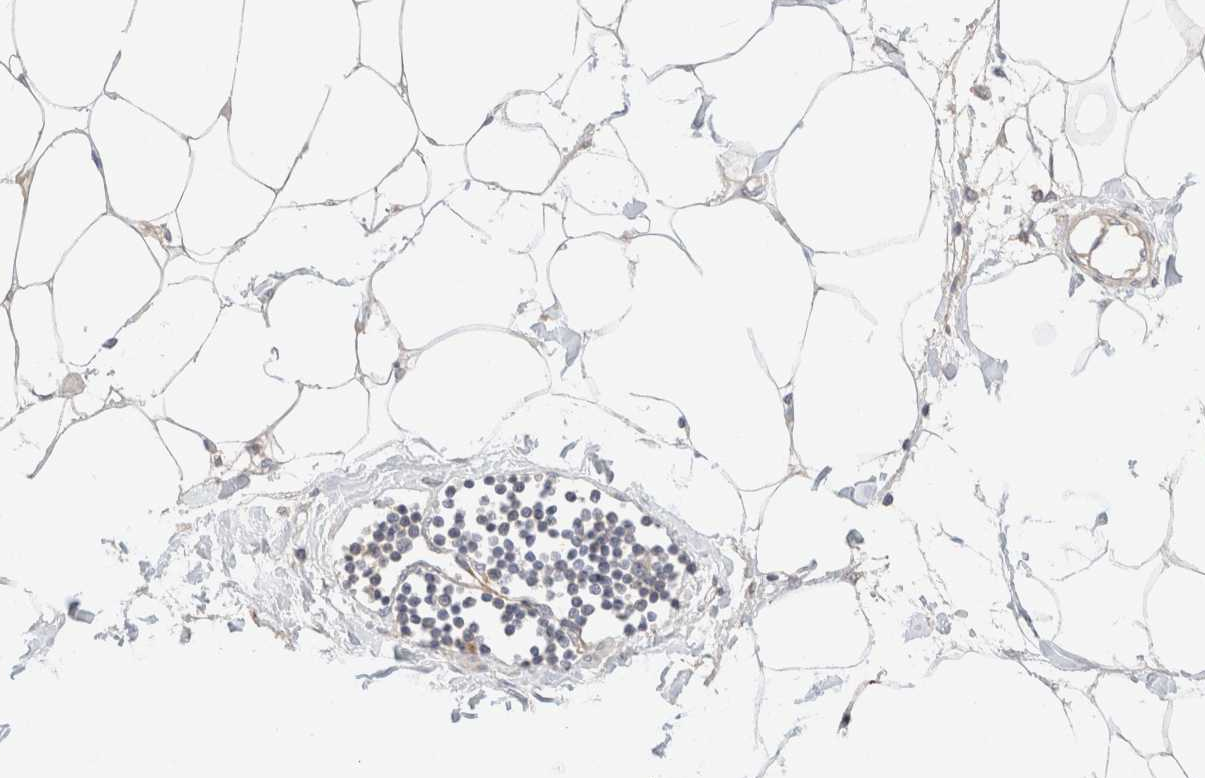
{"staining": {"intensity": "negative", "quantity": "none", "location": "none"}, "tissue": "adipose tissue", "cell_type": "Adipocytes", "image_type": "normal", "snomed": [{"axis": "morphology", "description": "Normal tissue, NOS"}, {"axis": "morphology", "description": "Adenocarcinoma, NOS"}, {"axis": "topography", "description": "Colon"}, {"axis": "topography", "description": "Peripheral nerve tissue"}], "caption": "Immunohistochemistry (IHC) of benign human adipose tissue shows no staining in adipocytes.", "gene": "SNTB1", "patient": {"sex": "male", "age": 14}}